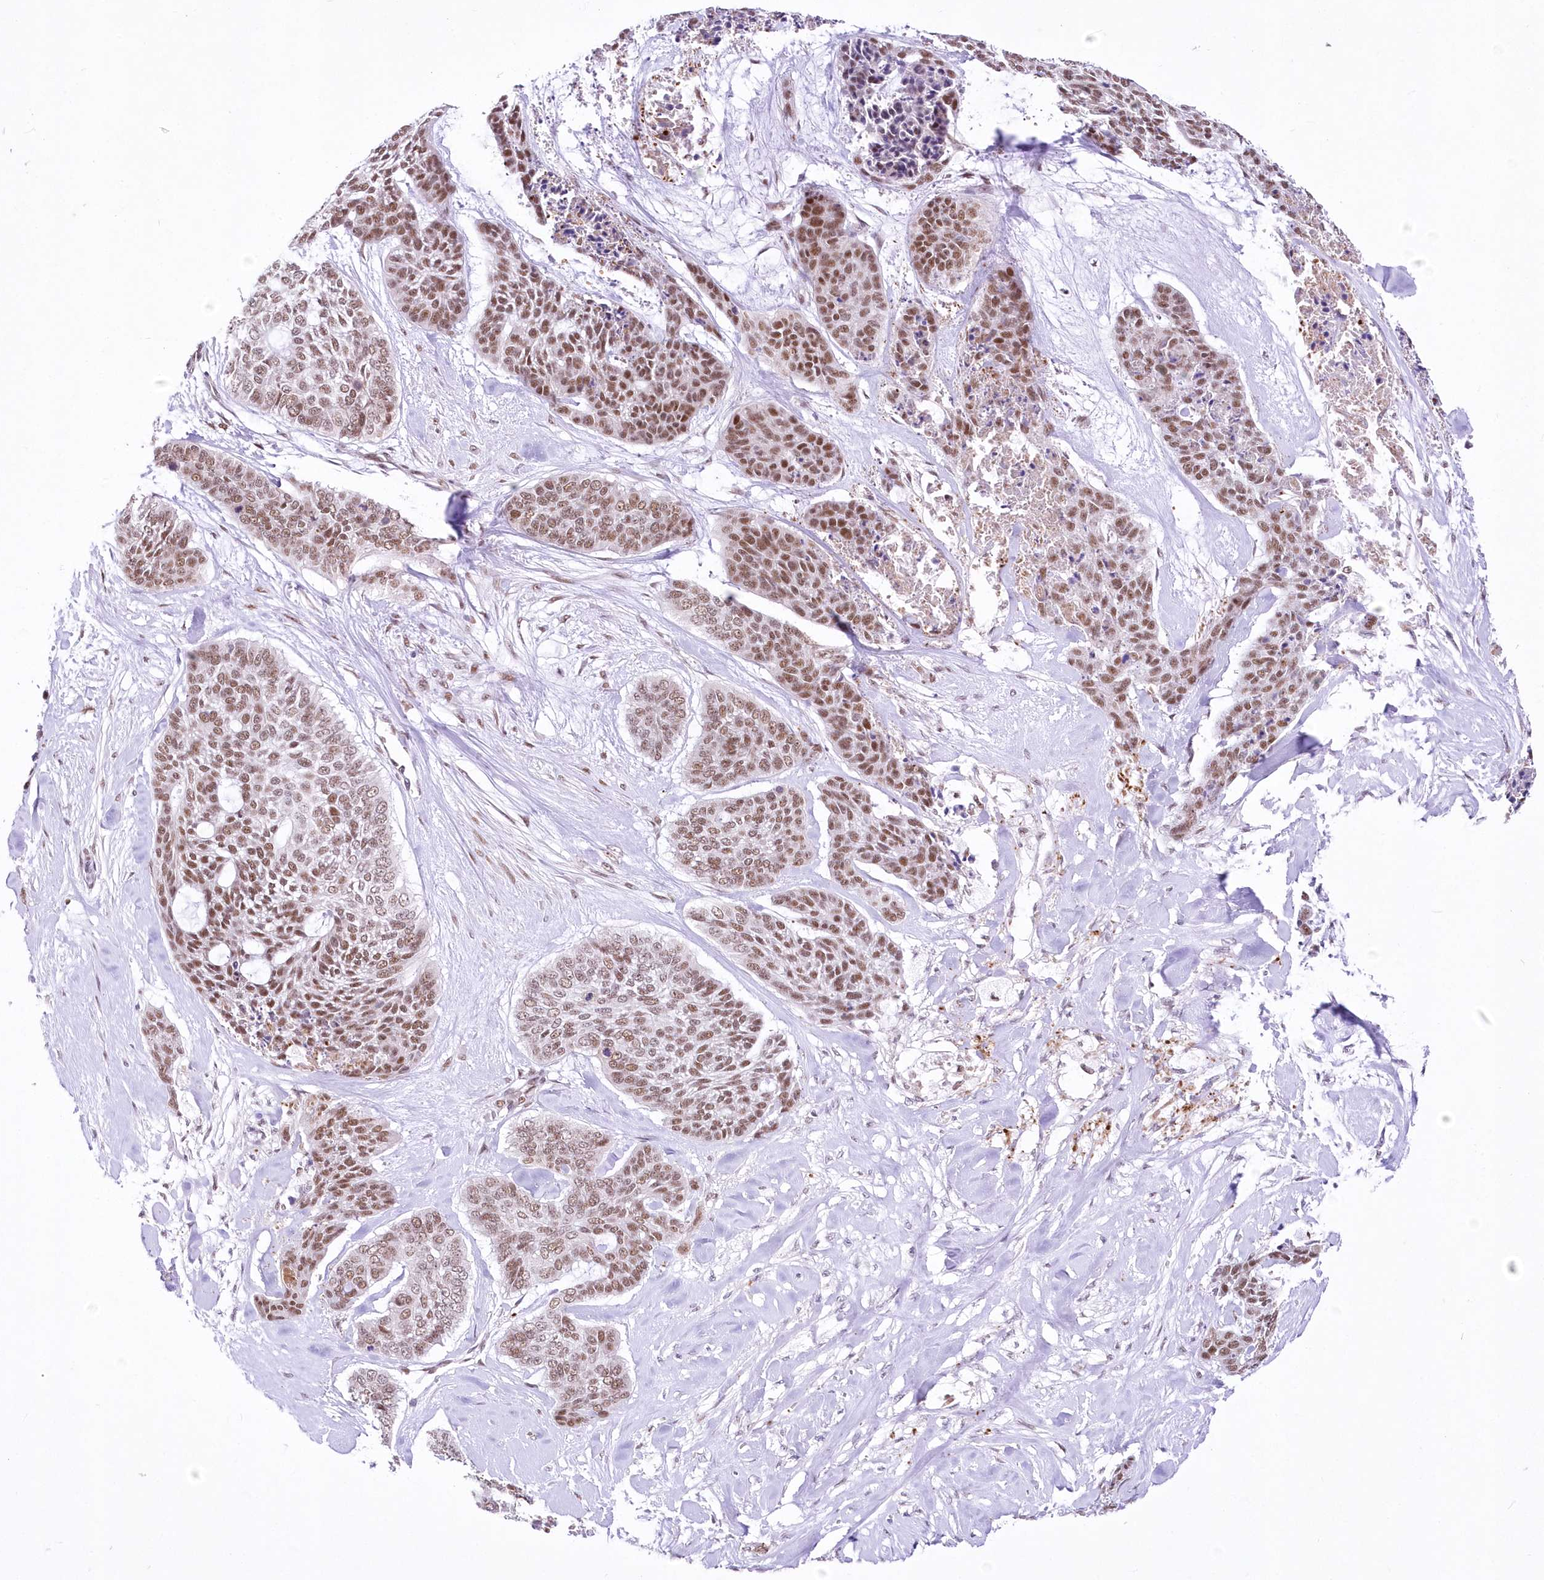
{"staining": {"intensity": "moderate", "quantity": ">75%", "location": "nuclear"}, "tissue": "skin cancer", "cell_type": "Tumor cells", "image_type": "cancer", "snomed": [{"axis": "morphology", "description": "Basal cell carcinoma"}, {"axis": "topography", "description": "Skin"}], "caption": "Moderate nuclear expression for a protein is appreciated in approximately >75% of tumor cells of skin cancer (basal cell carcinoma) using IHC.", "gene": "NSUN2", "patient": {"sex": "female", "age": 64}}